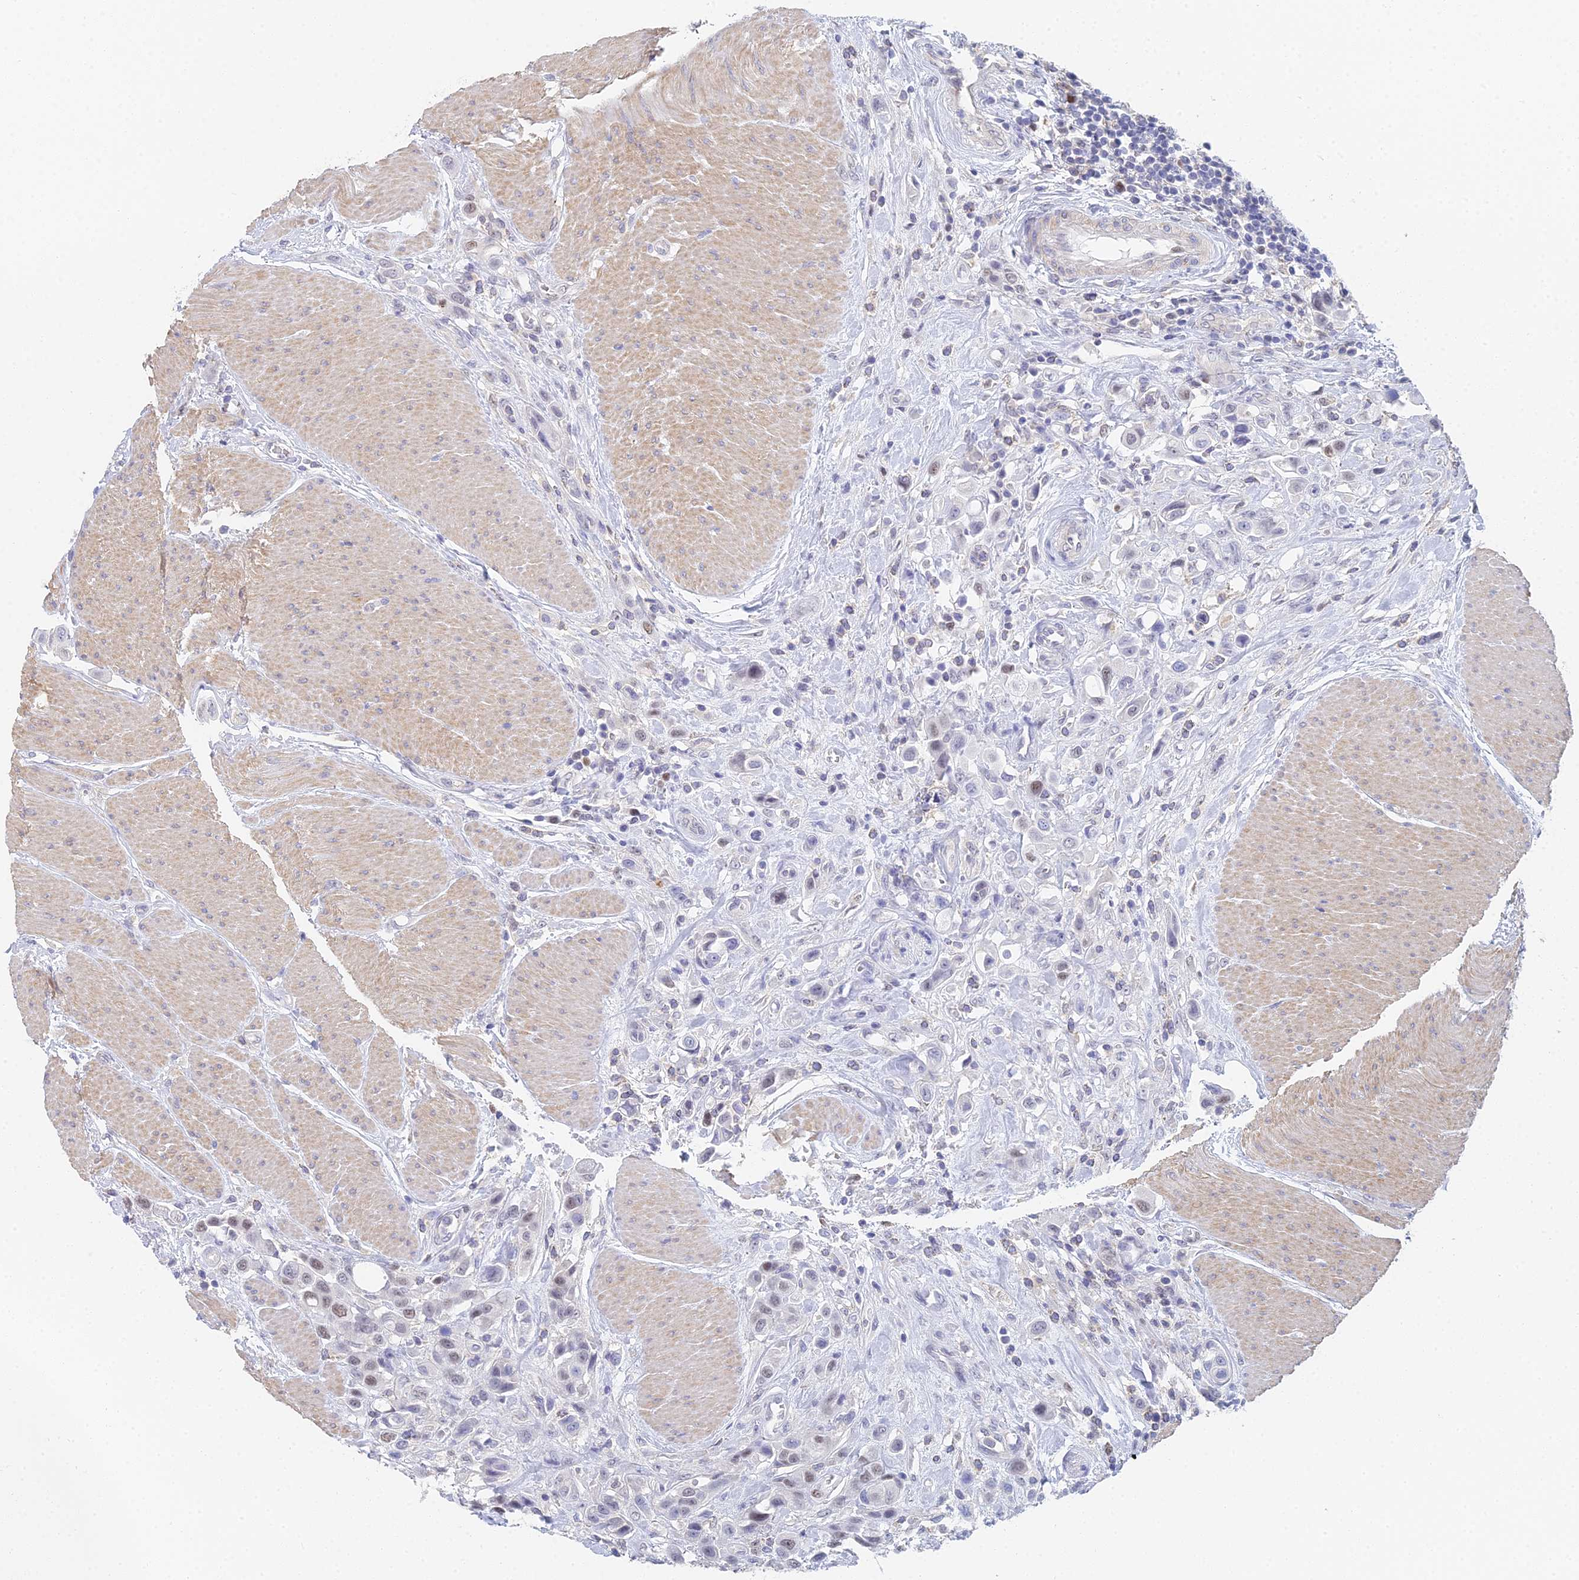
{"staining": {"intensity": "weak", "quantity": "<25%", "location": "nuclear"}, "tissue": "urothelial cancer", "cell_type": "Tumor cells", "image_type": "cancer", "snomed": [{"axis": "morphology", "description": "Urothelial carcinoma, High grade"}, {"axis": "topography", "description": "Urinary bladder"}], "caption": "Tumor cells show no significant staining in urothelial cancer.", "gene": "MCM2", "patient": {"sex": "male", "age": 50}}